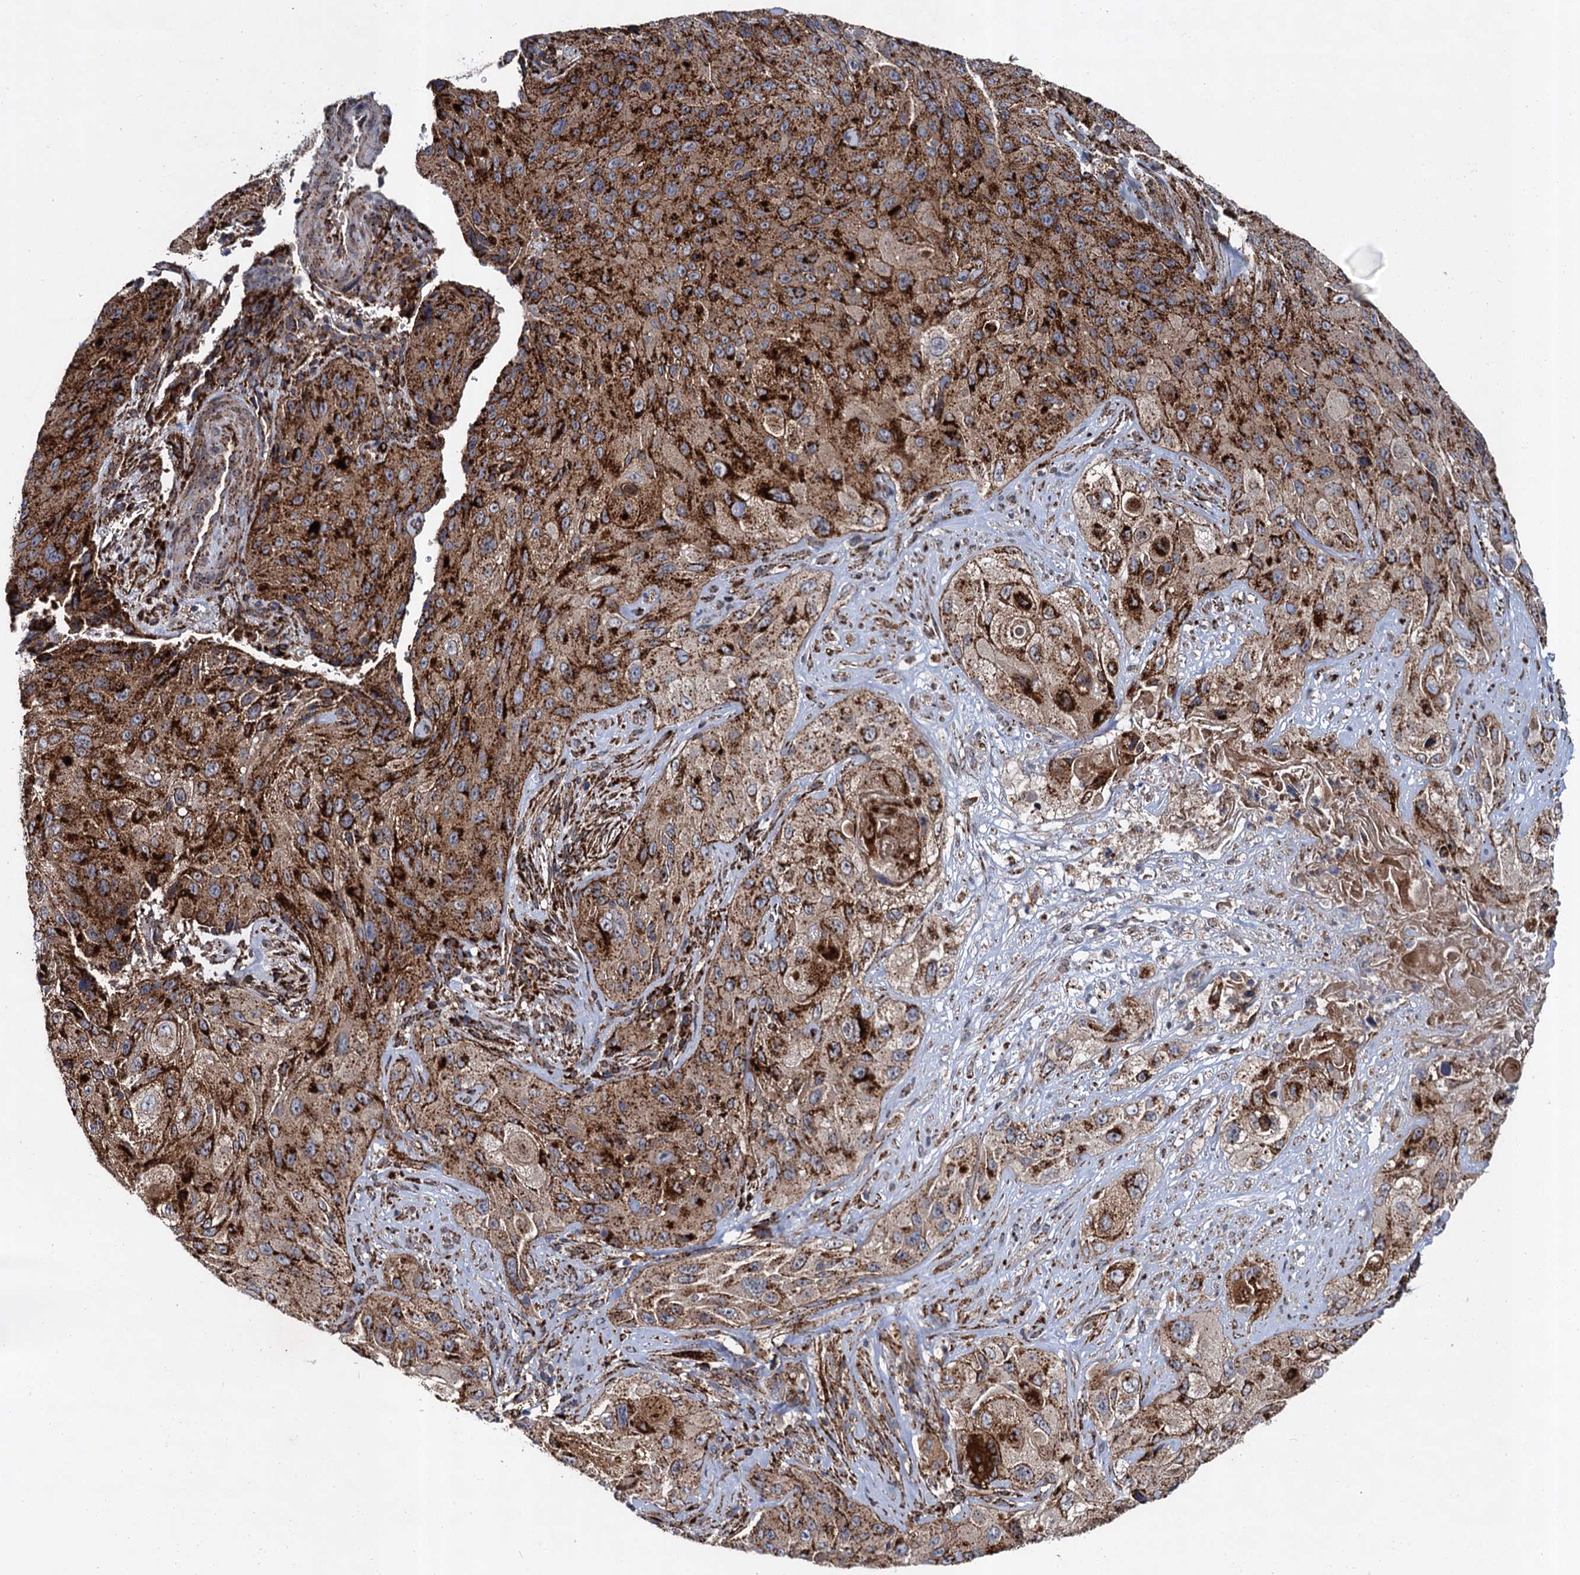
{"staining": {"intensity": "strong", "quantity": "25%-75%", "location": "cytoplasmic/membranous"}, "tissue": "cervical cancer", "cell_type": "Tumor cells", "image_type": "cancer", "snomed": [{"axis": "morphology", "description": "Squamous cell carcinoma, NOS"}, {"axis": "topography", "description": "Cervix"}], "caption": "A high amount of strong cytoplasmic/membranous expression is seen in about 25%-75% of tumor cells in cervical cancer tissue. (DAB = brown stain, brightfield microscopy at high magnification).", "gene": "GBA1", "patient": {"sex": "female", "age": 42}}